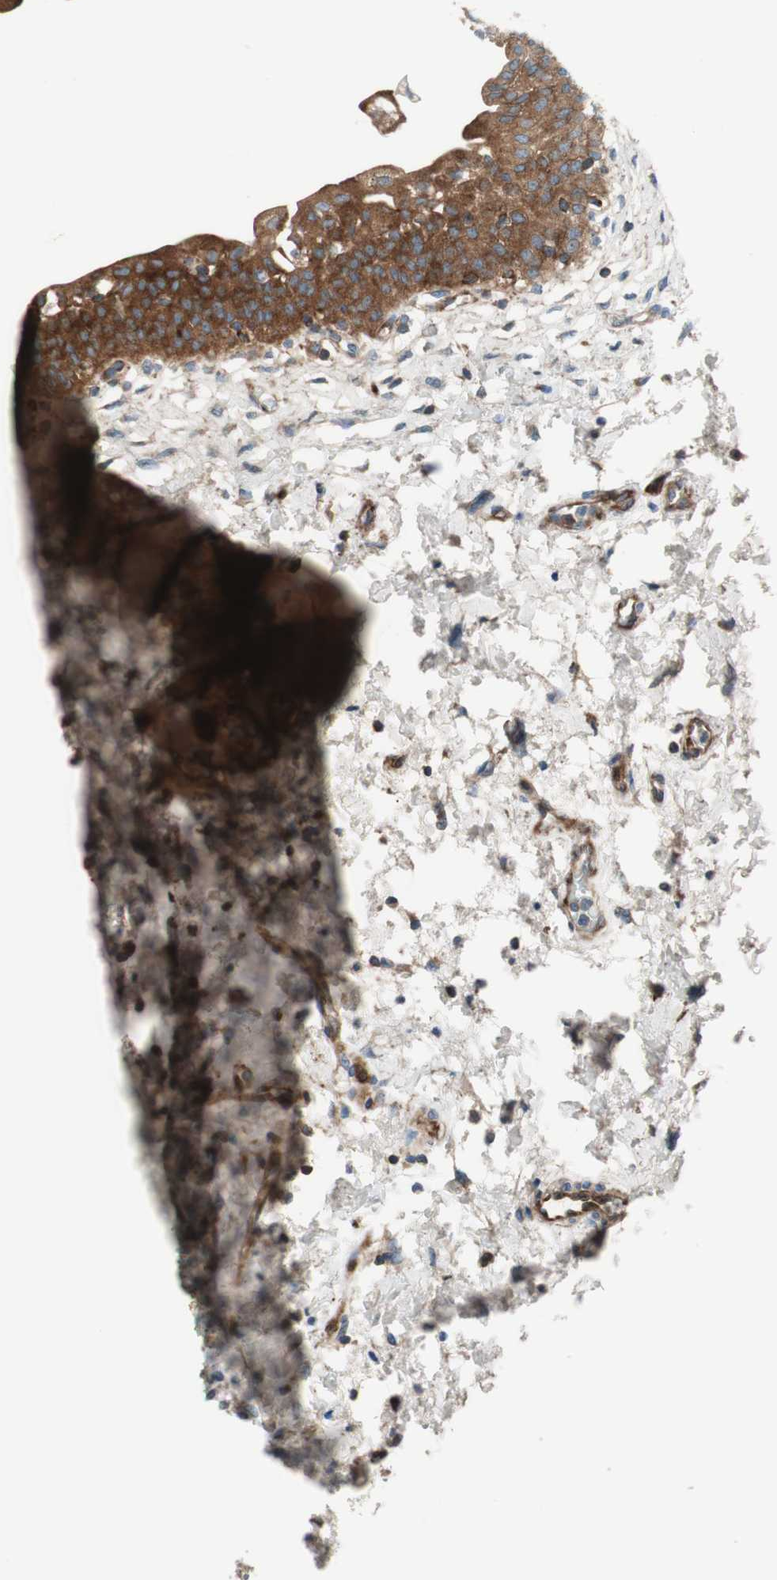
{"staining": {"intensity": "strong", "quantity": ">75%", "location": "cytoplasmic/membranous"}, "tissue": "urinary bladder", "cell_type": "Urothelial cells", "image_type": "normal", "snomed": [{"axis": "morphology", "description": "Normal tissue, NOS"}, {"axis": "topography", "description": "Urinary bladder"}], "caption": "Immunohistochemical staining of benign urinary bladder reveals strong cytoplasmic/membranous protein positivity in approximately >75% of urothelial cells.", "gene": "CCN4", "patient": {"sex": "male", "age": 55}}